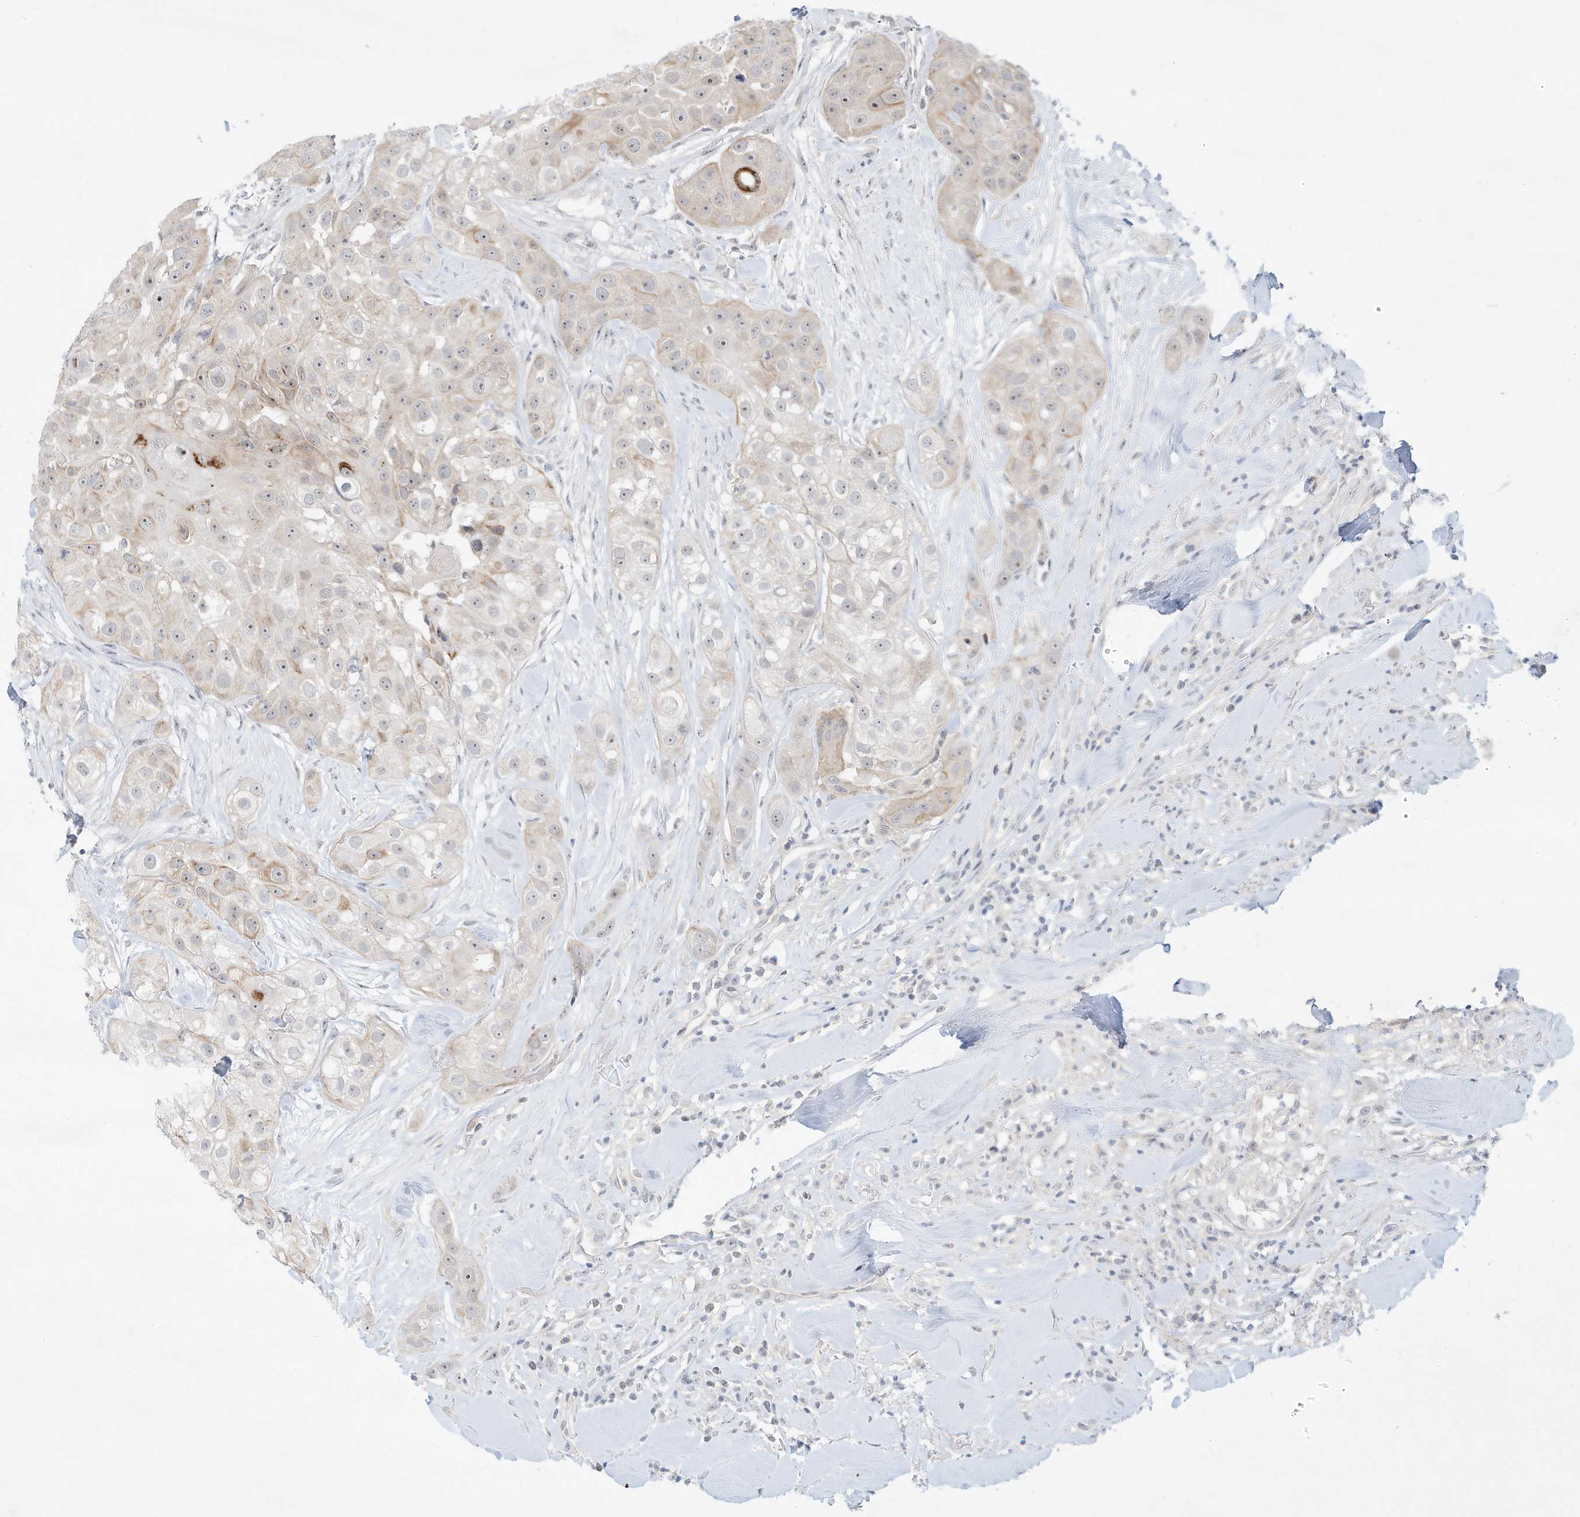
{"staining": {"intensity": "weak", "quantity": "<25%", "location": "cytoplasmic/membranous,nuclear"}, "tissue": "head and neck cancer", "cell_type": "Tumor cells", "image_type": "cancer", "snomed": [{"axis": "morphology", "description": "Normal tissue, NOS"}, {"axis": "morphology", "description": "Squamous cell carcinoma, NOS"}, {"axis": "topography", "description": "Skeletal muscle"}, {"axis": "topography", "description": "Head-Neck"}], "caption": "A photomicrograph of human head and neck squamous cell carcinoma is negative for staining in tumor cells.", "gene": "PAK6", "patient": {"sex": "male", "age": 51}}